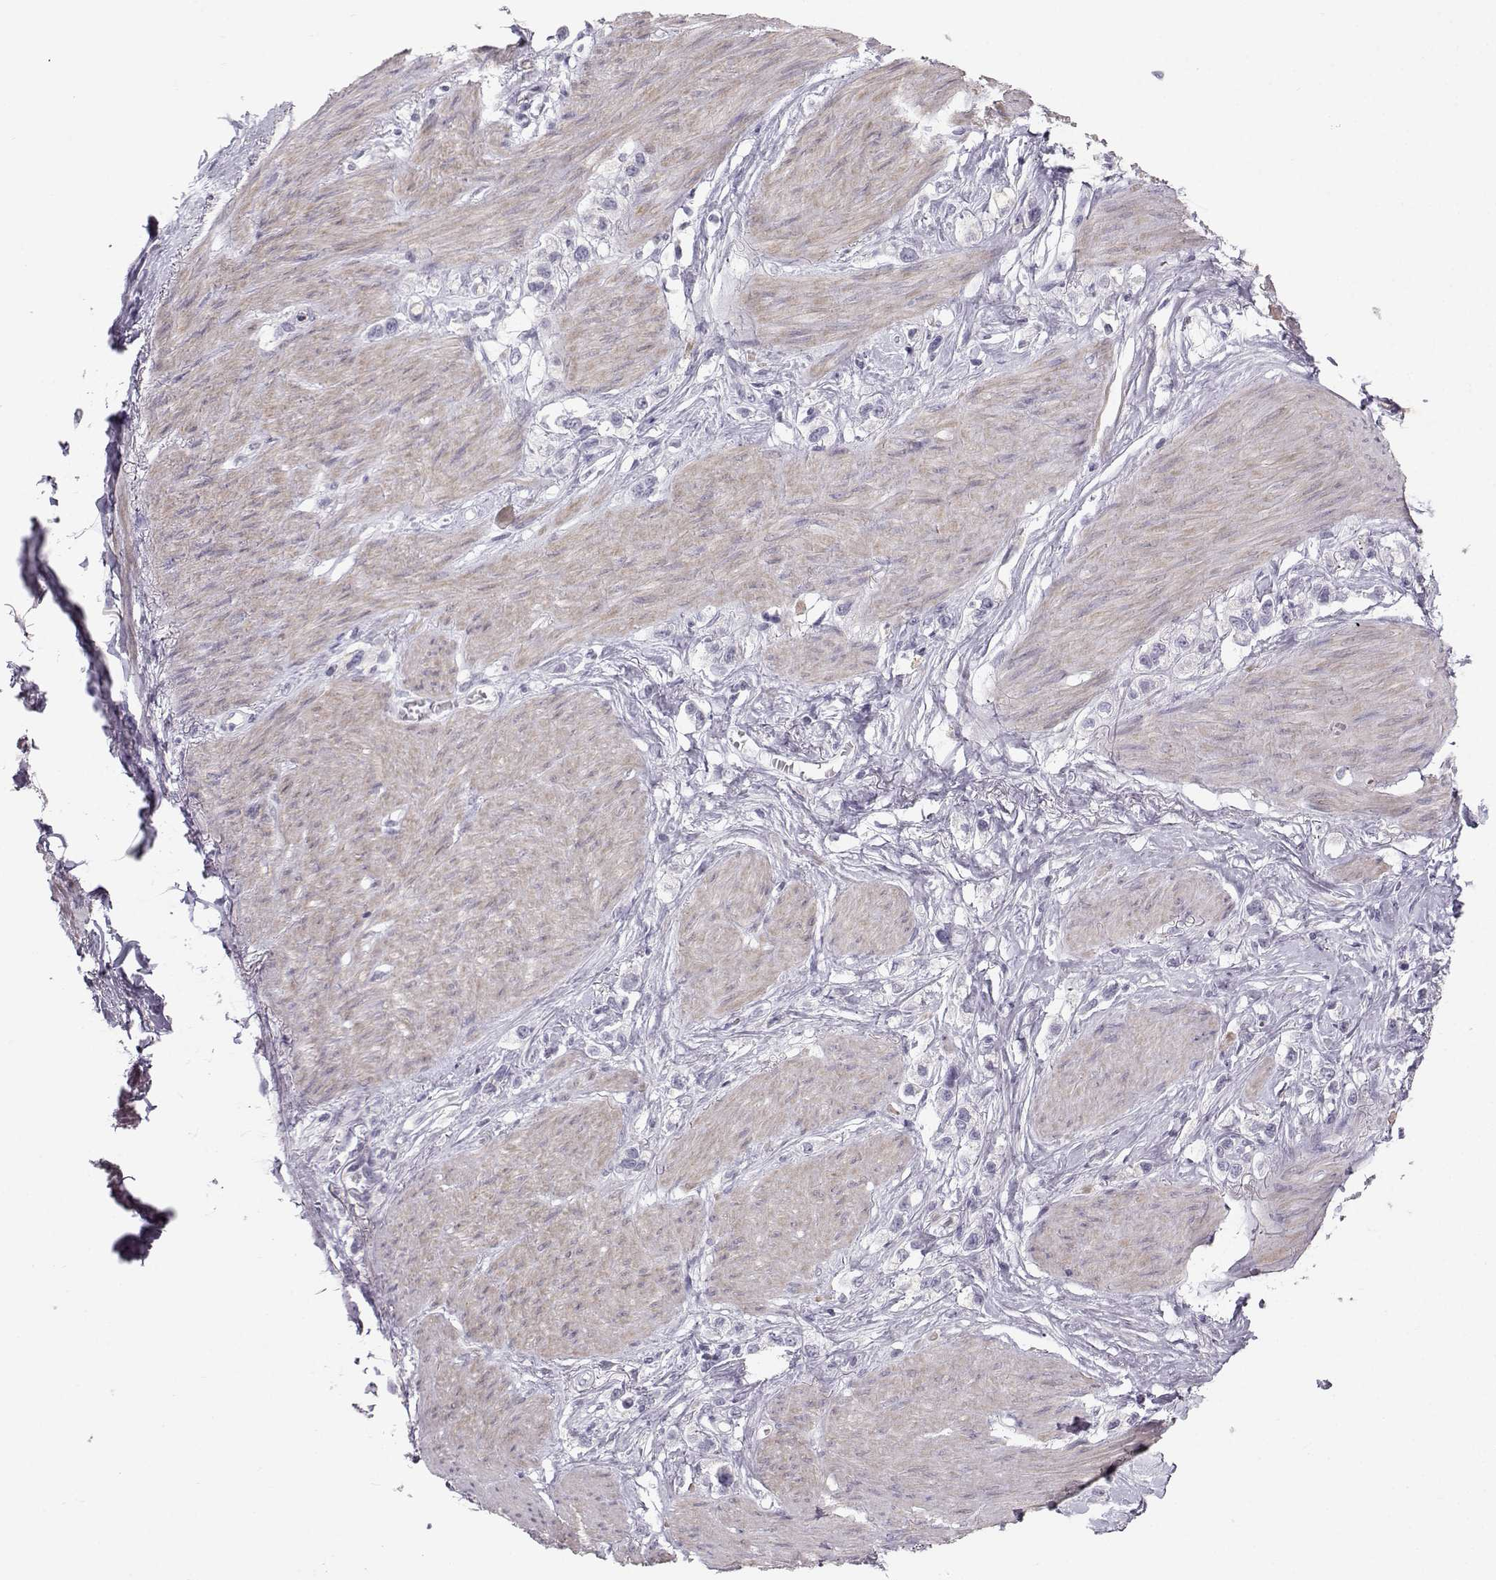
{"staining": {"intensity": "negative", "quantity": "none", "location": "none"}, "tissue": "stomach cancer", "cell_type": "Tumor cells", "image_type": "cancer", "snomed": [{"axis": "morphology", "description": "Normal tissue, NOS"}, {"axis": "morphology", "description": "Adenocarcinoma, NOS"}, {"axis": "morphology", "description": "Adenocarcinoma, High grade"}, {"axis": "topography", "description": "Stomach, upper"}, {"axis": "topography", "description": "Stomach"}], "caption": "There is no significant expression in tumor cells of stomach high-grade adenocarcinoma.", "gene": "CASR", "patient": {"sex": "female", "age": 65}}